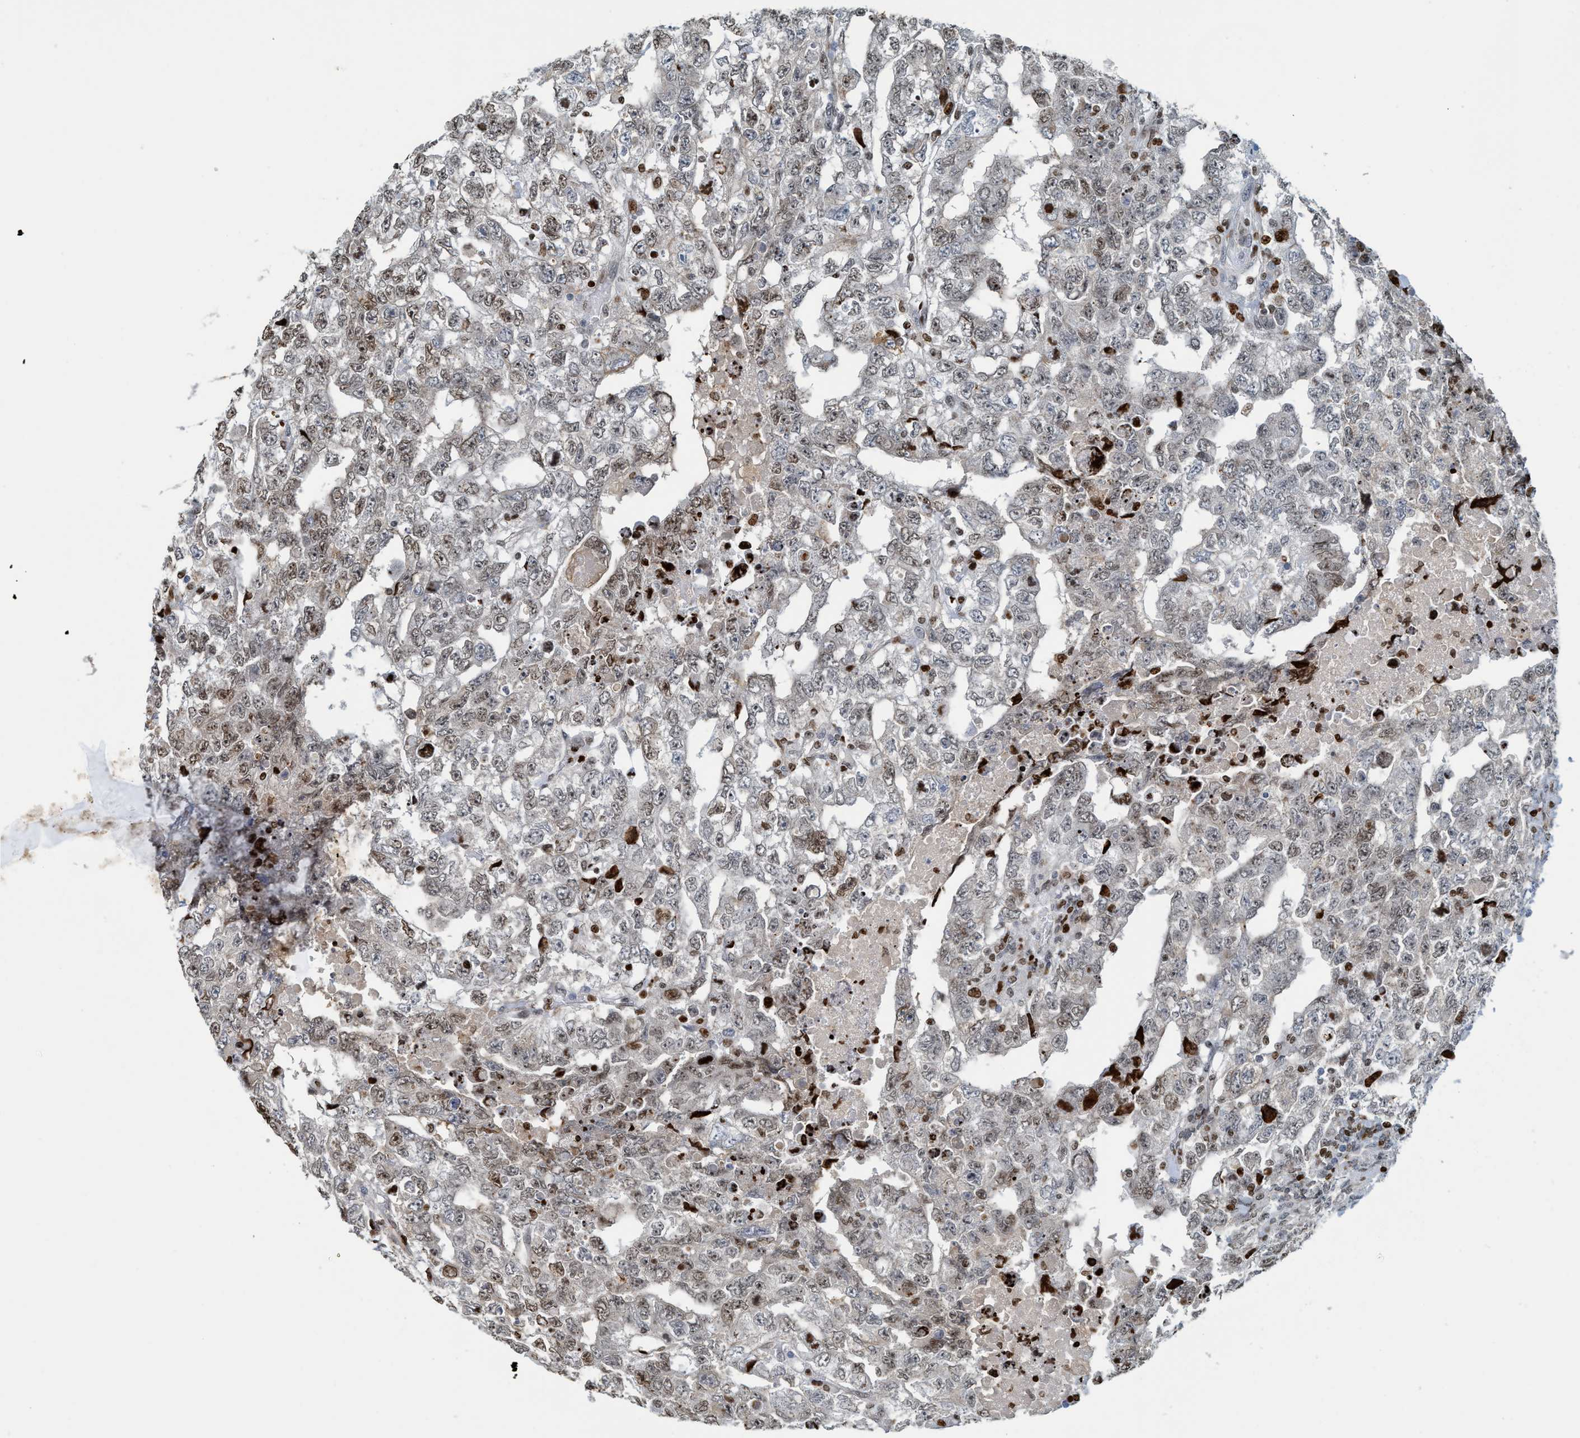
{"staining": {"intensity": "moderate", "quantity": "25%-75%", "location": "nuclear"}, "tissue": "testis cancer", "cell_type": "Tumor cells", "image_type": "cancer", "snomed": [{"axis": "morphology", "description": "Carcinoma, Embryonal, NOS"}, {"axis": "topography", "description": "Testis"}], "caption": "Immunohistochemistry (IHC) (DAB (3,3'-diaminobenzidine)) staining of testis cancer shows moderate nuclear protein staining in approximately 25%-75% of tumor cells.", "gene": "SH3D19", "patient": {"sex": "male", "age": 36}}